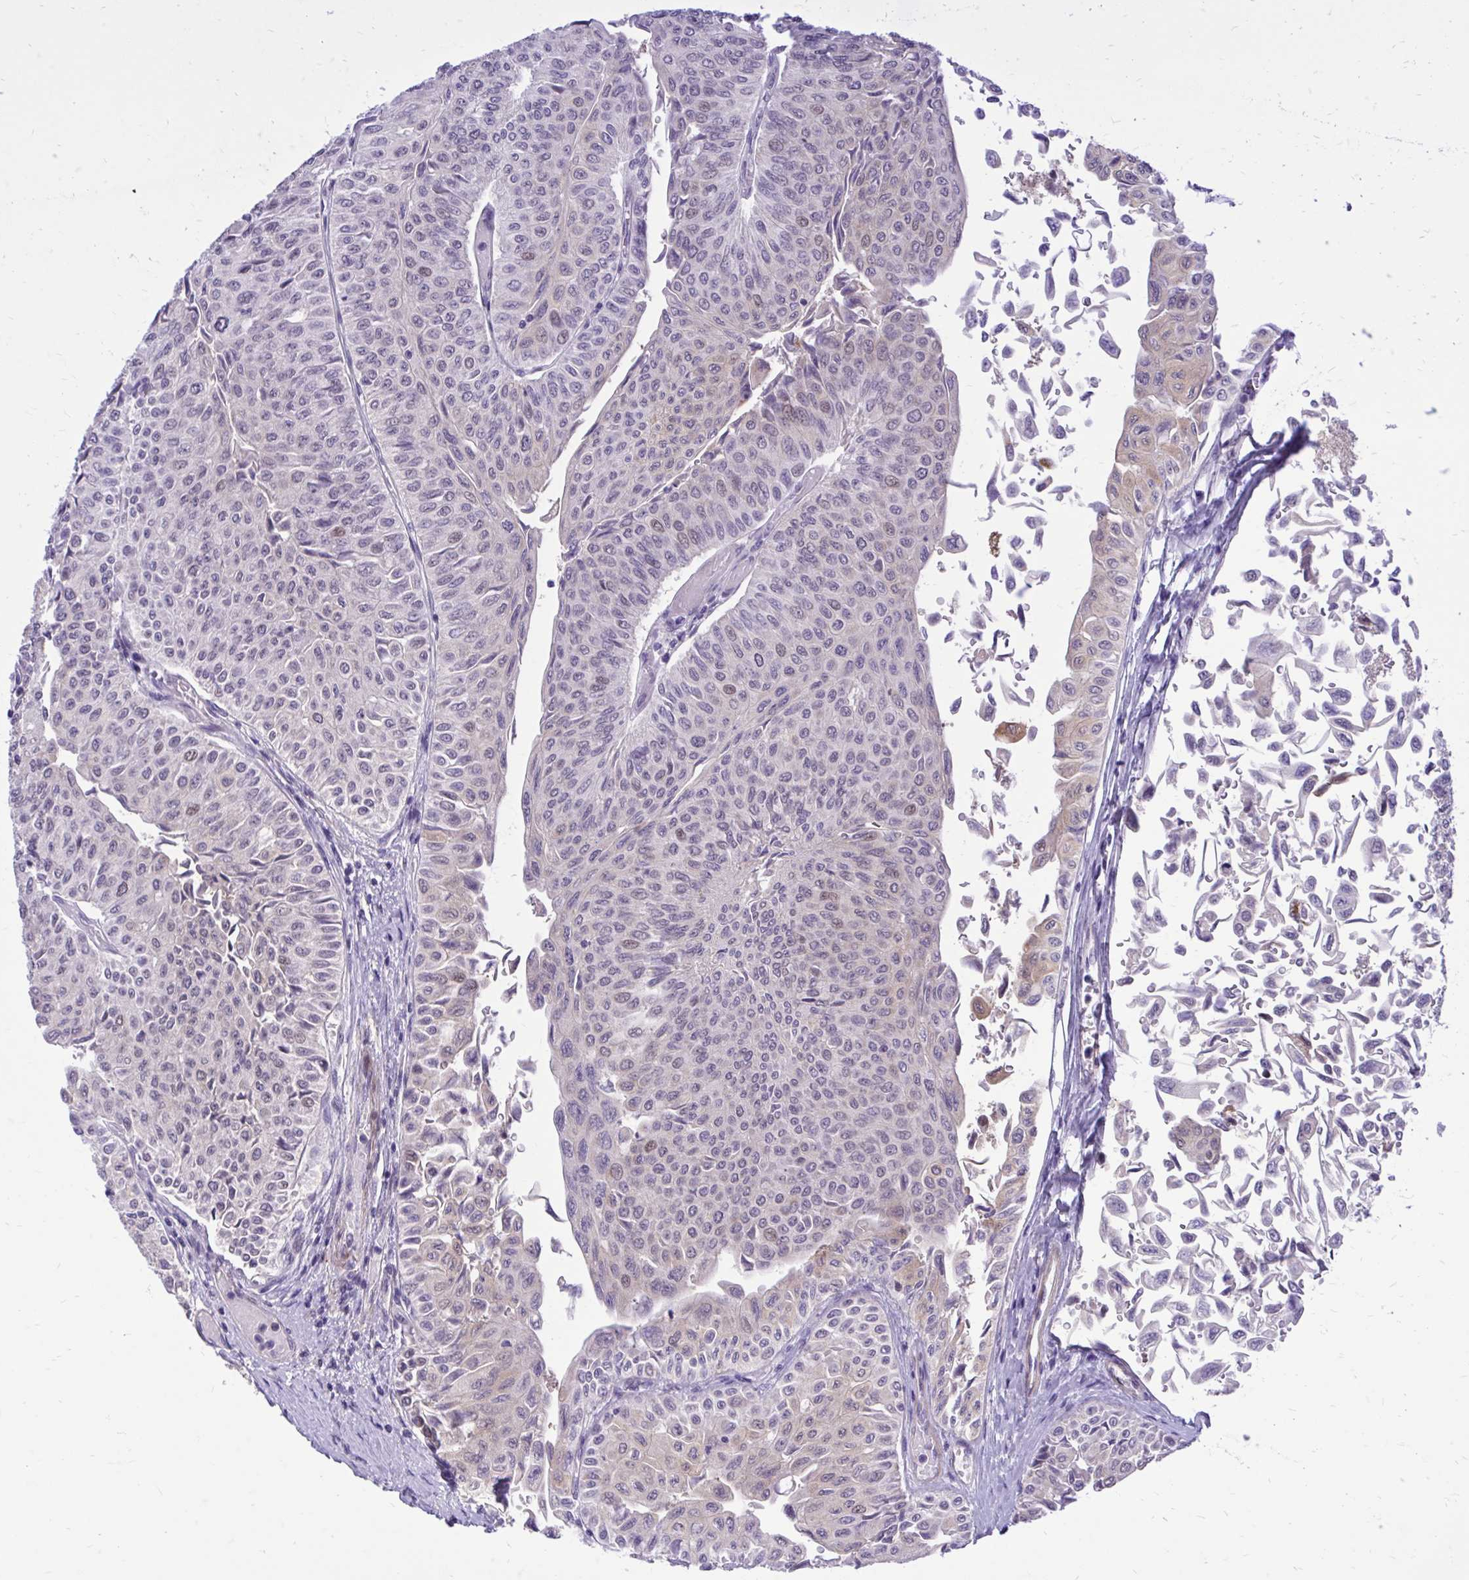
{"staining": {"intensity": "moderate", "quantity": "25%-75%", "location": "cytoplasmic/membranous"}, "tissue": "urothelial cancer", "cell_type": "Tumor cells", "image_type": "cancer", "snomed": [{"axis": "morphology", "description": "Urothelial carcinoma, NOS"}, {"axis": "topography", "description": "Urinary bladder"}], "caption": "Transitional cell carcinoma stained with a protein marker displays moderate staining in tumor cells.", "gene": "ZBTB25", "patient": {"sex": "male", "age": 59}}